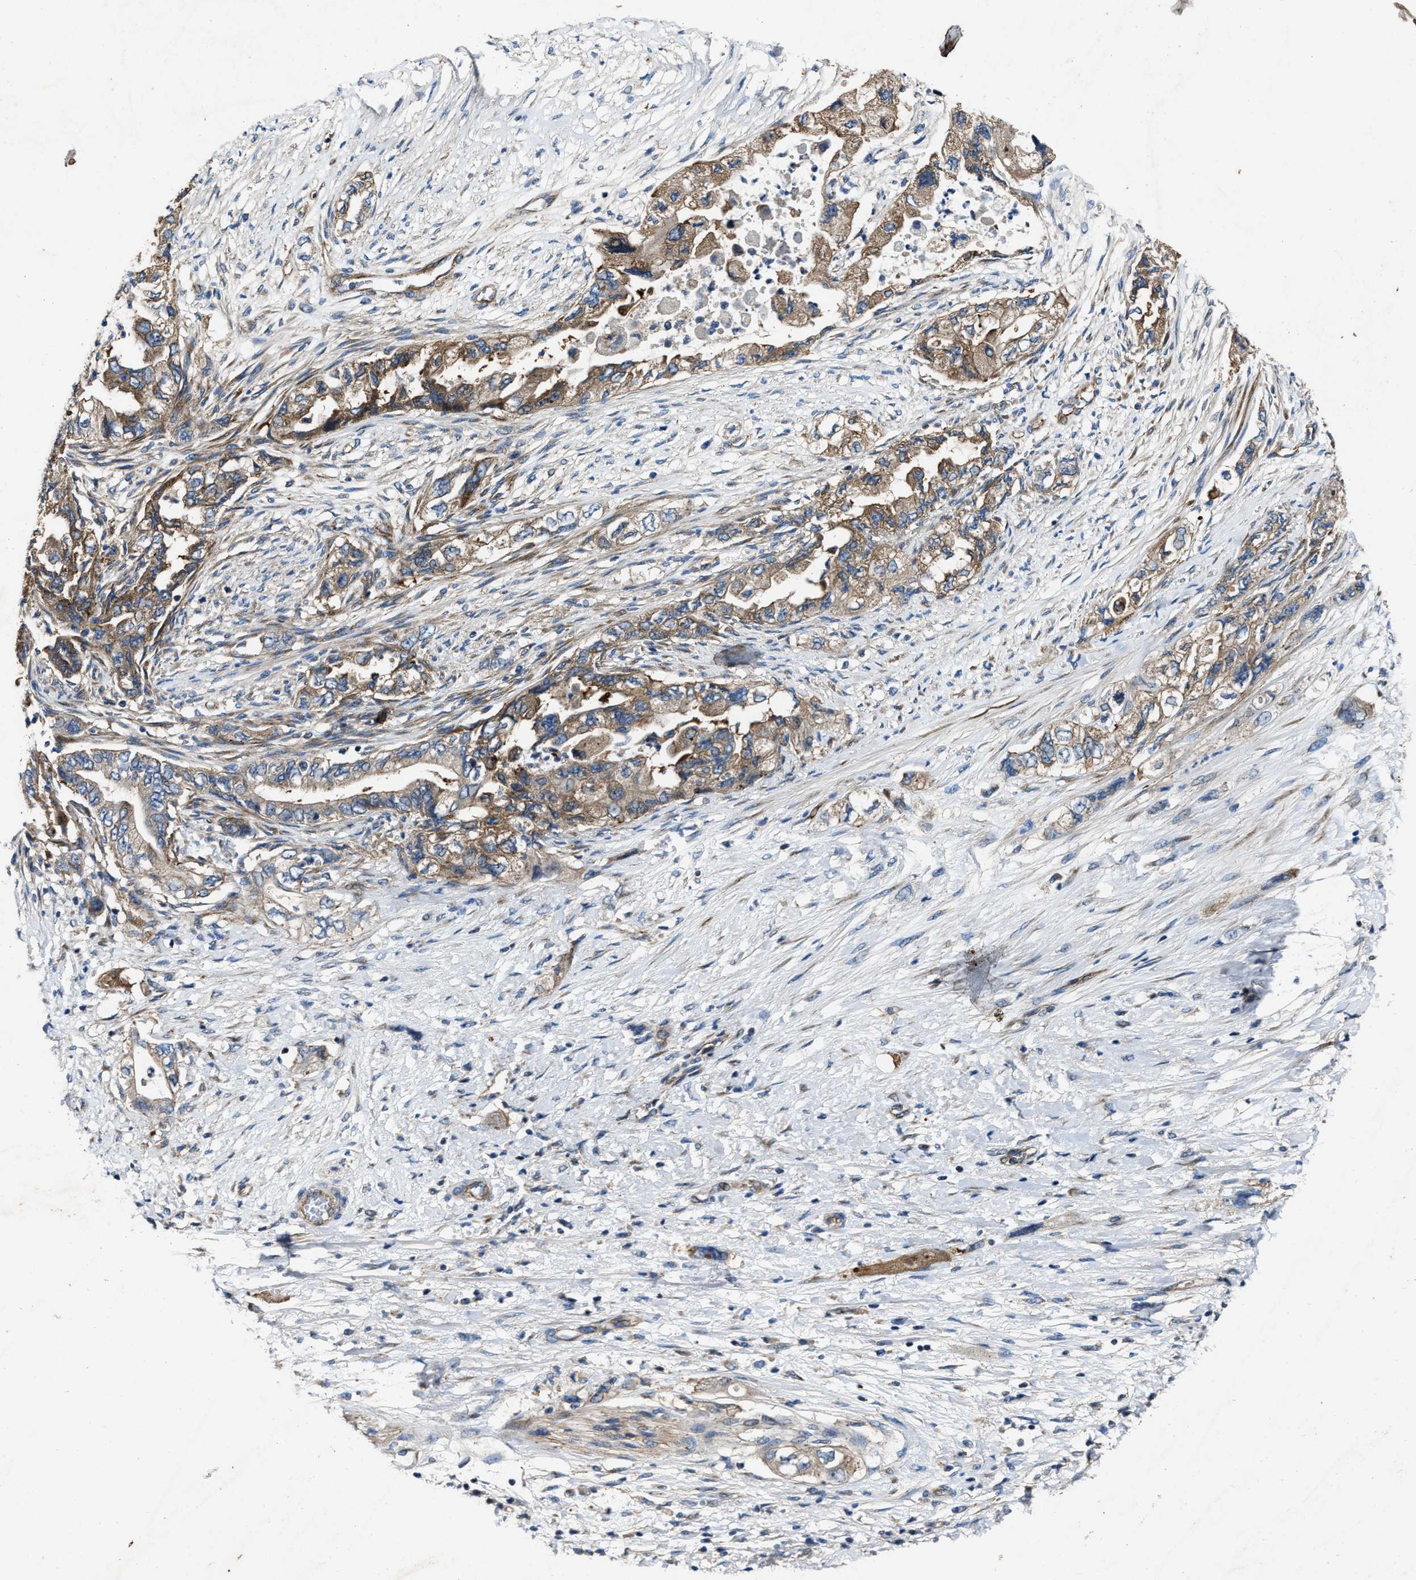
{"staining": {"intensity": "moderate", "quantity": ">75%", "location": "cytoplasmic/membranous"}, "tissue": "pancreatic cancer", "cell_type": "Tumor cells", "image_type": "cancer", "snomed": [{"axis": "morphology", "description": "Adenocarcinoma, NOS"}, {"axis": "topography", "description": "Pancreas"}], "caption": "Pancreatic cancer (adenocarcinoma) stained with DAB IHC exhibits medium levels of moderate cytoplasmic/membranous expression in approximately >75% of tumor cells.", "gene": "PTAR1", "patient": {"sex": "female", "age": 73}}